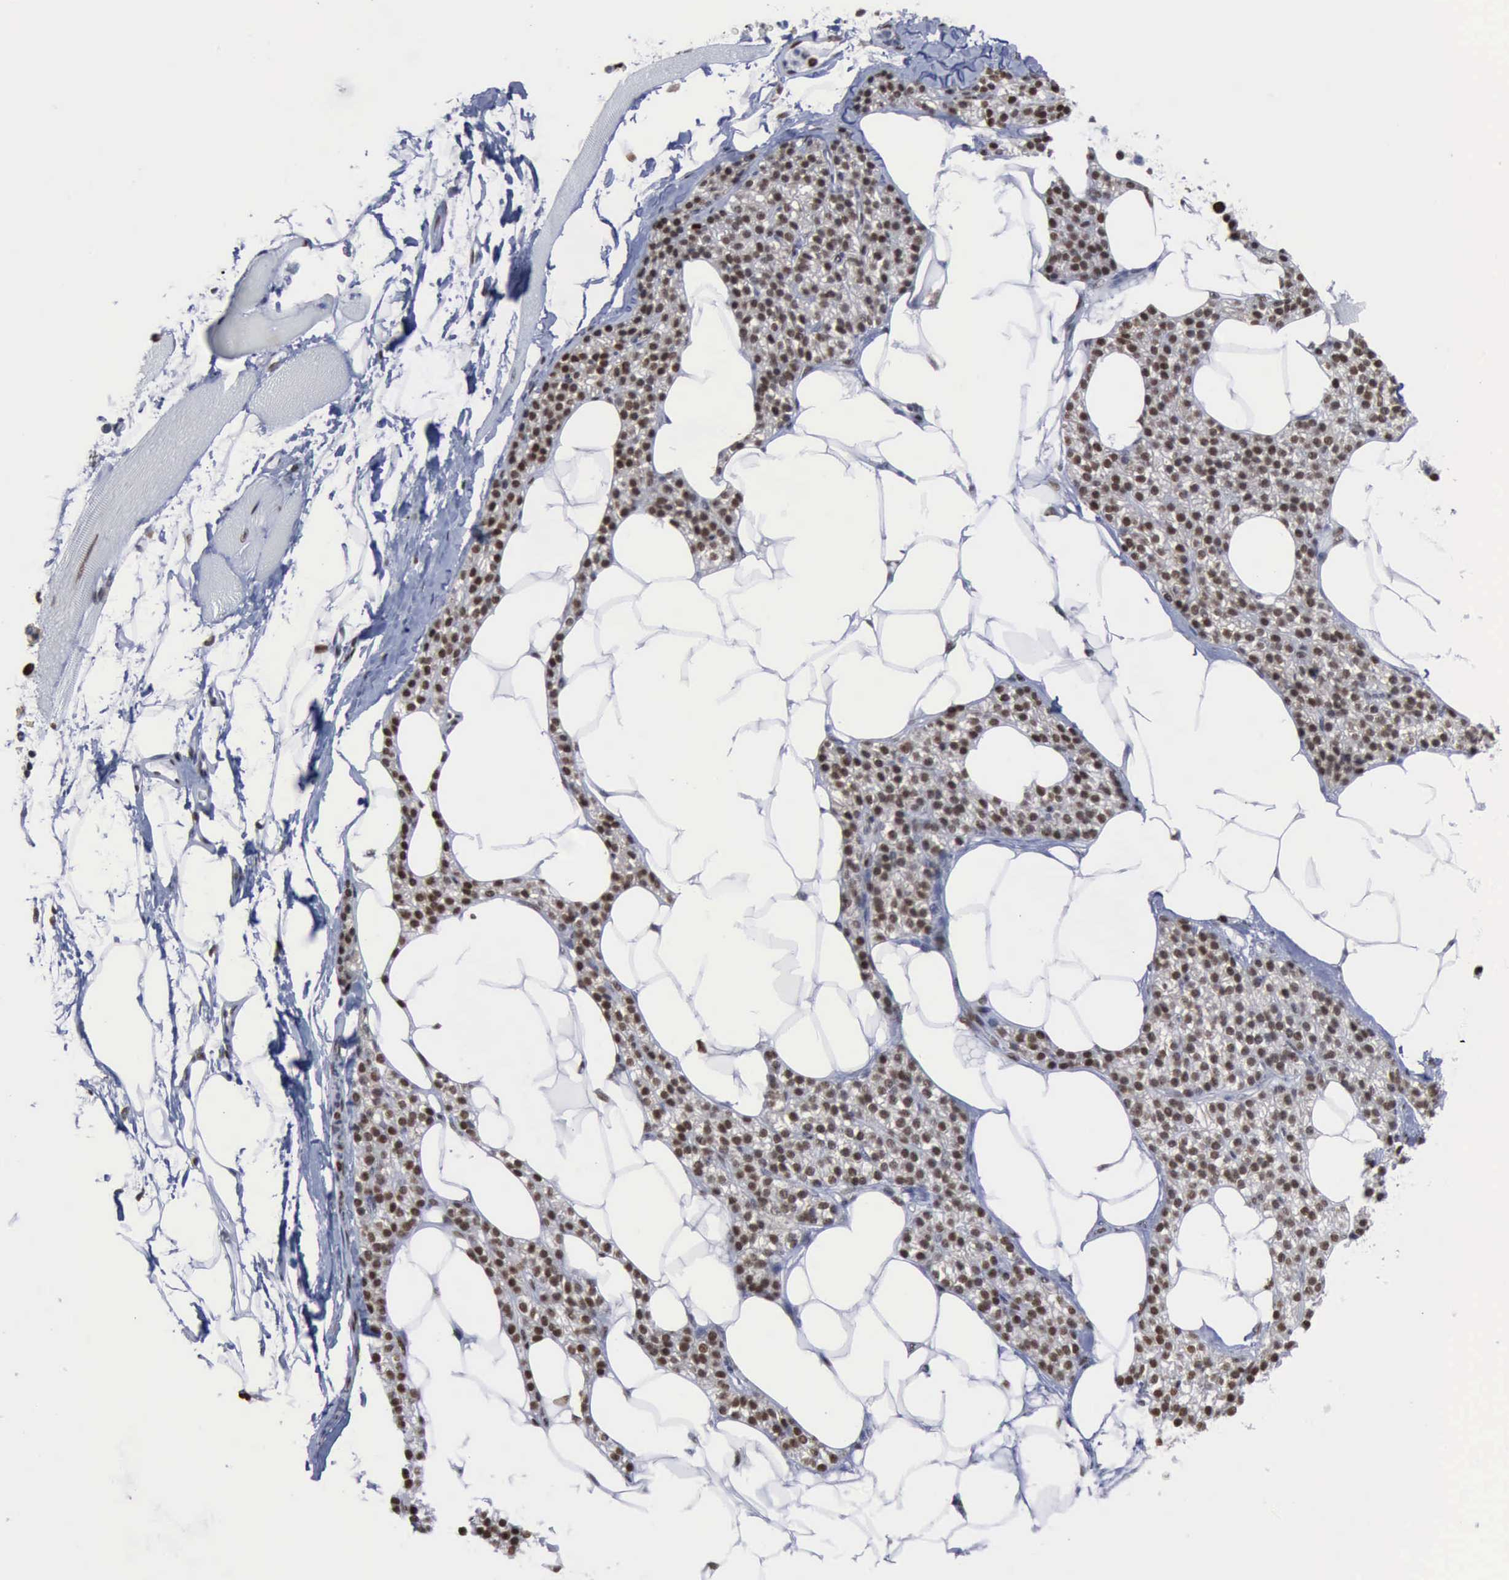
{"staining": {"intensity": "weak", "quantity": "25%-75%", "location": "nuclear"}, "tissue": "skeletal muscle", "cell_type": "Myocytes", "image_type": "normal", "snomed": [{"axis": "morphology", "description": "Normal tissue, NOS"}, {"axis": "topography", "description": "Skeletal muscle"}, {"axis": "topography", "description": "Parathyroid gland"}], "caption": "Immunohistochemistry (DAB (3,3'-diaminobenzidine)) staining of benign human skeletal muscle shows weak nuclear protein expression in about 25%-75% of myocytes. The staining was performed using DAB, with brown indicating positive protein expression. Nuclei are stained blue with hematoxylin.", "gene": "PCNA", "patient": {"sex": "female", "age": 37}}